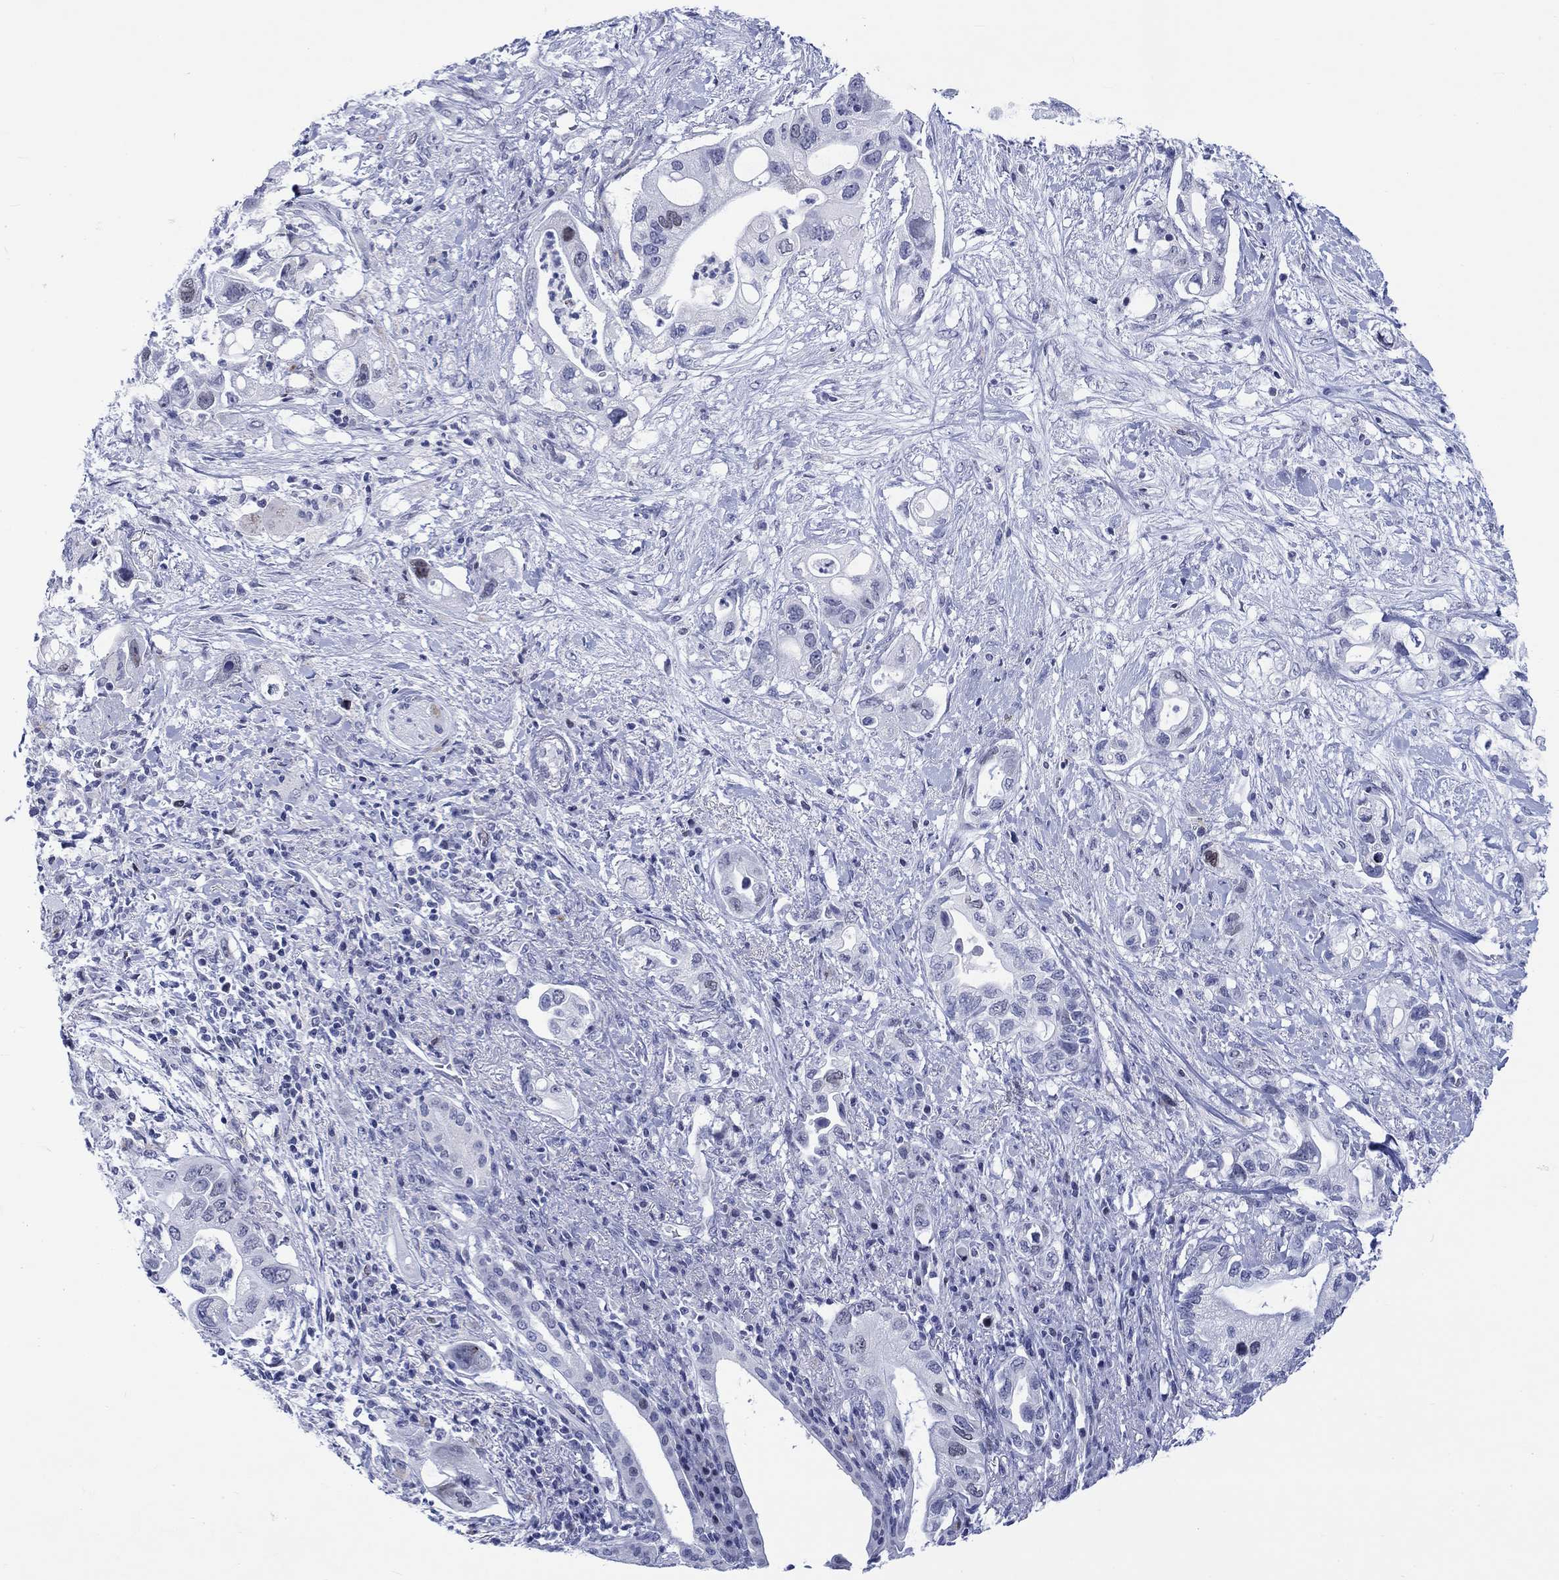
{"staining": {"intensity": "negative", "quantity": "none", "location": "none"}, "tissue": "pancreatic cancer", "cell_type": "Tumor cells", "image_type": "cancer", "snomed": [{"axis": "morphology", "description": "Adenocarcinoma, NOS"}, {"axis": "topography", "description": "Pancreas"}], "caption": "A high-resolution image shows IHC staining of adenocarcinoma (pancreatic), which shows no significant expression in tumor cells.", "gene": "CDCA2", "patient": {"sex": "female", "age": 72}}